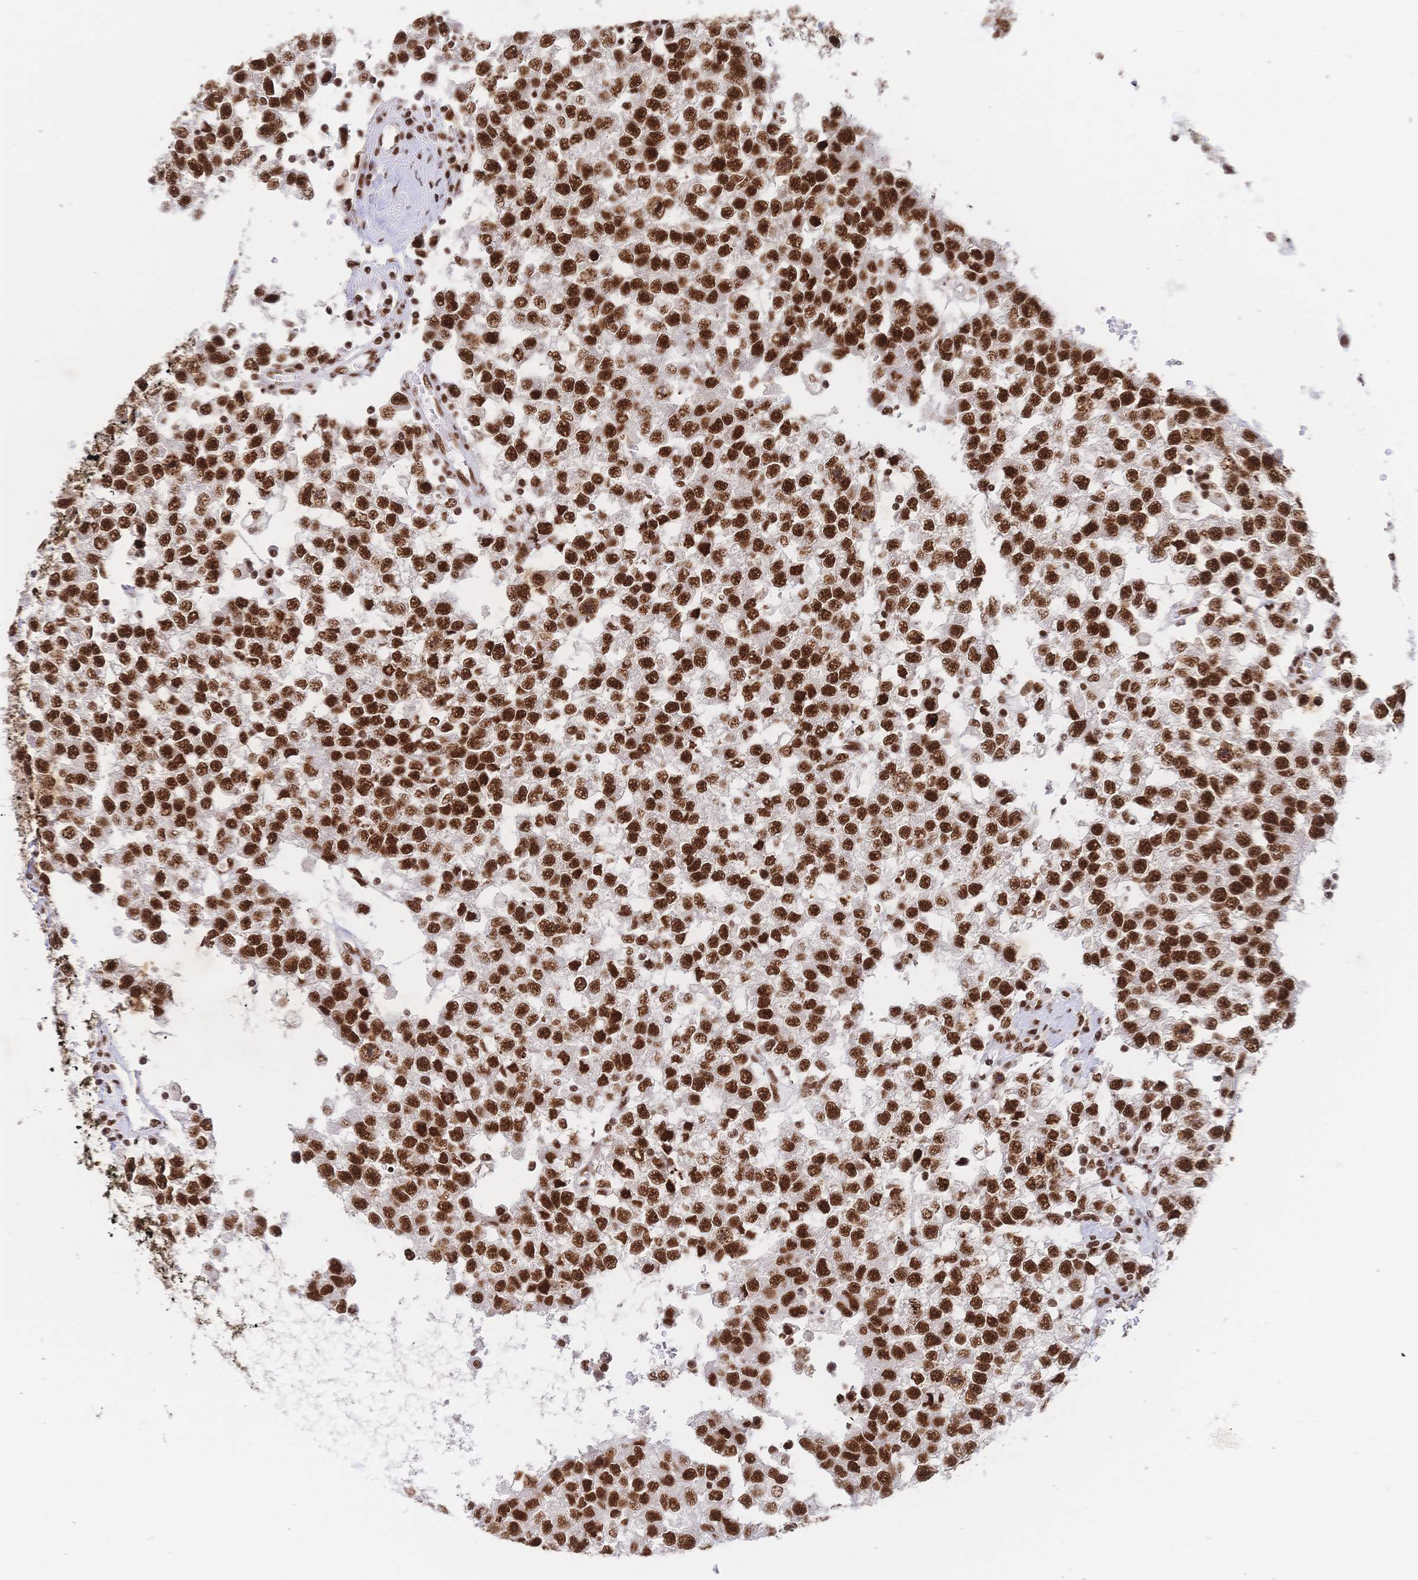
{"staining": {"intensity": "strong", "quantity": ">75%", "location": "nuclear"}, "tissue": "testis cancer", "cell_type": "Tumor cells", "image_type": "cancer", "snomed": [{"axis": "morphology", "description": "Seminoma, NOS"}, {"axis": "topography", "description": "Testis"}], "caption": "Testis cancer (seminoma) stained for a protein (brown) exhibits strong nuclear positive expression in about >75% of tumor cells.", "gene": "SRSF1", "patient": {"sex": "male", "age": 34}}